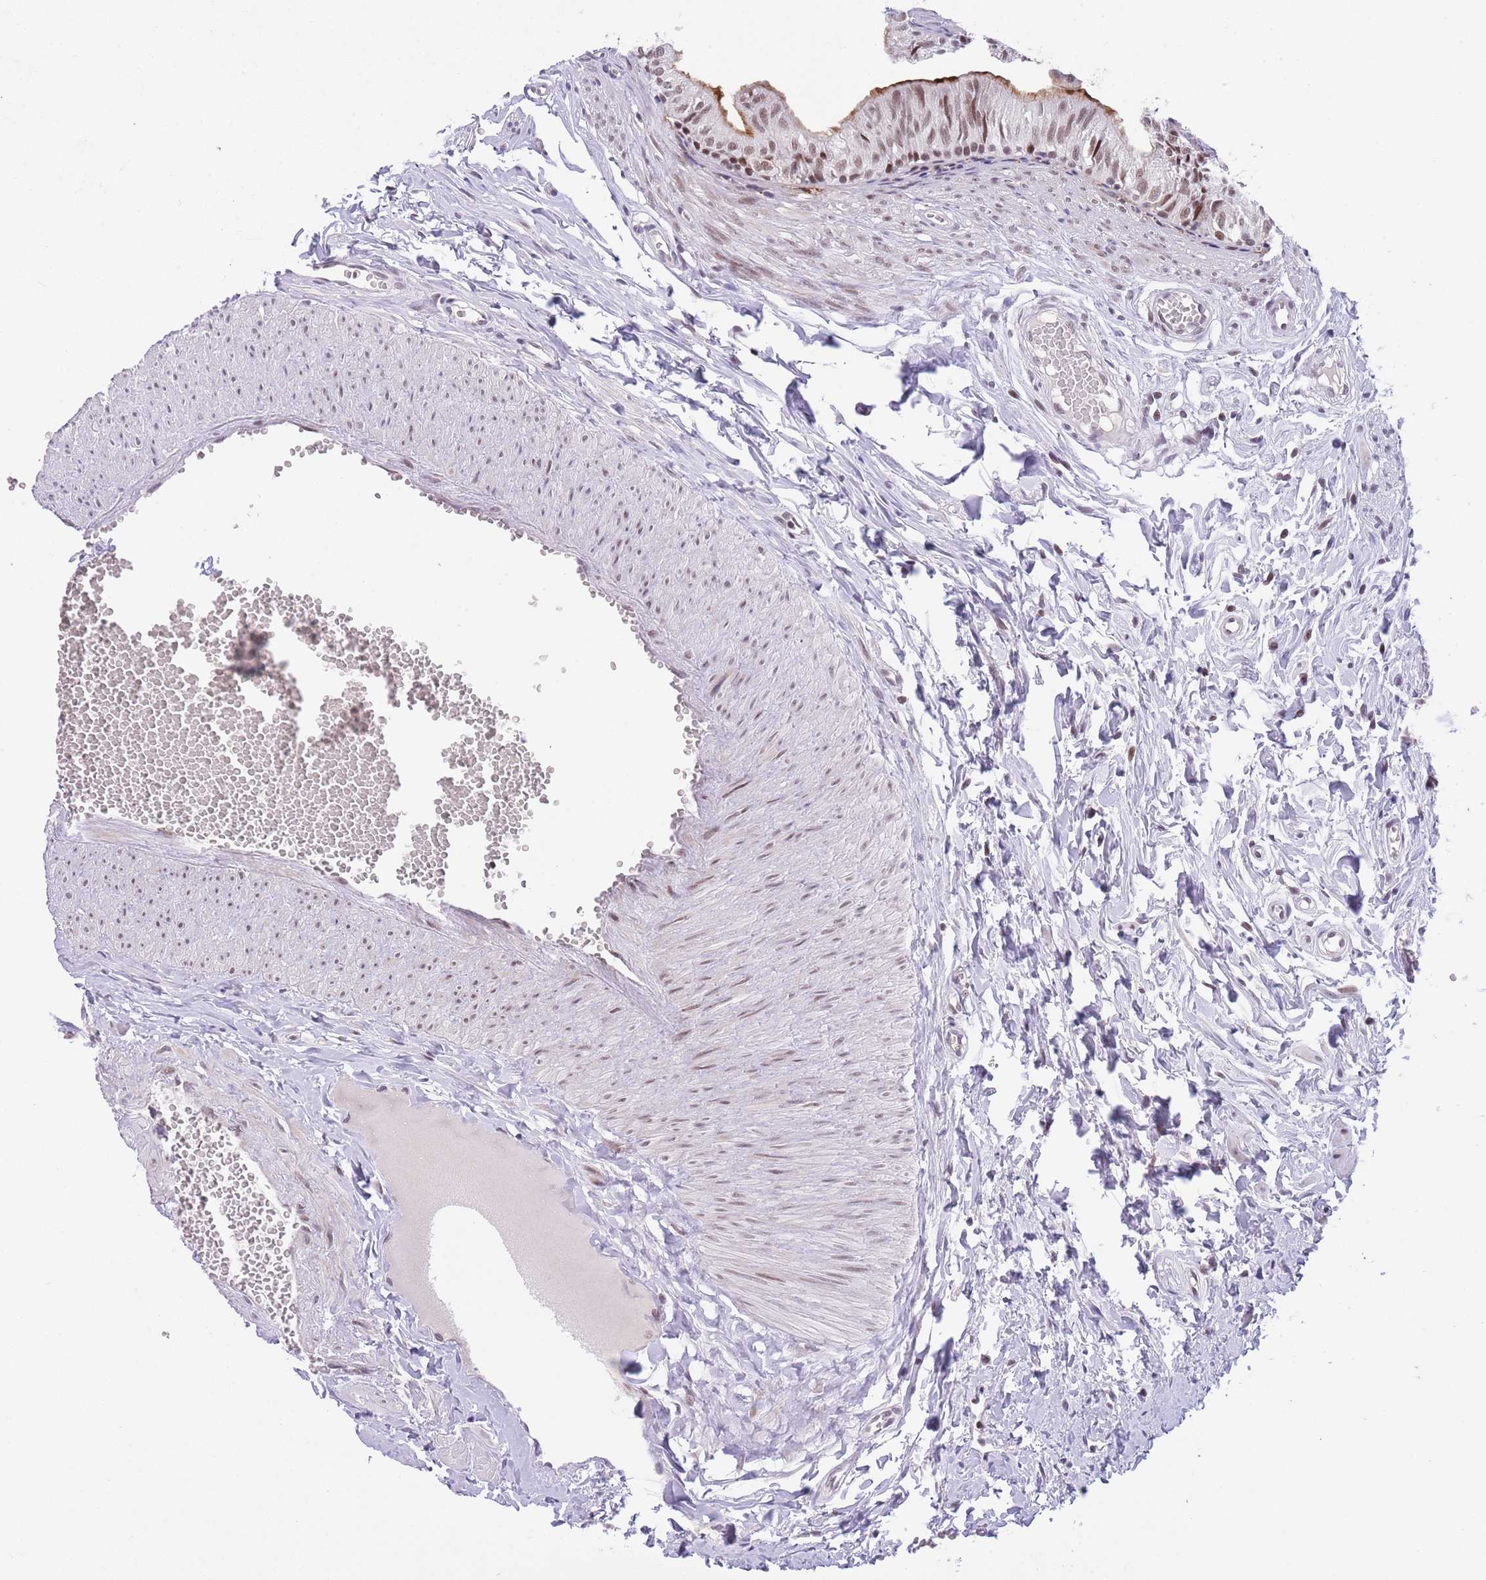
{"staining": {"intensity": "moderate", "quantity": "25%-75%", "location": "cytoplasmic/membranous,nuclear"}, "tissue": "epididymis", "cell_type": "Glandular cells", "image_type": "normal", "snomed": [{"axis": "morphology", "description": "Normal tissue, NOS"}, {"axis": "topography", "description": "Epididymis"}], "caption": "A brown stain labels moderate cytoplasmic/membranous,nuclear positivity of a protein in glandular cells of normal epididymis. (brown staining indicates protein expression, while blue staining denotes nuclei).", "gene": "RFX1", "patient": {"sex": "male", "age": 37}}